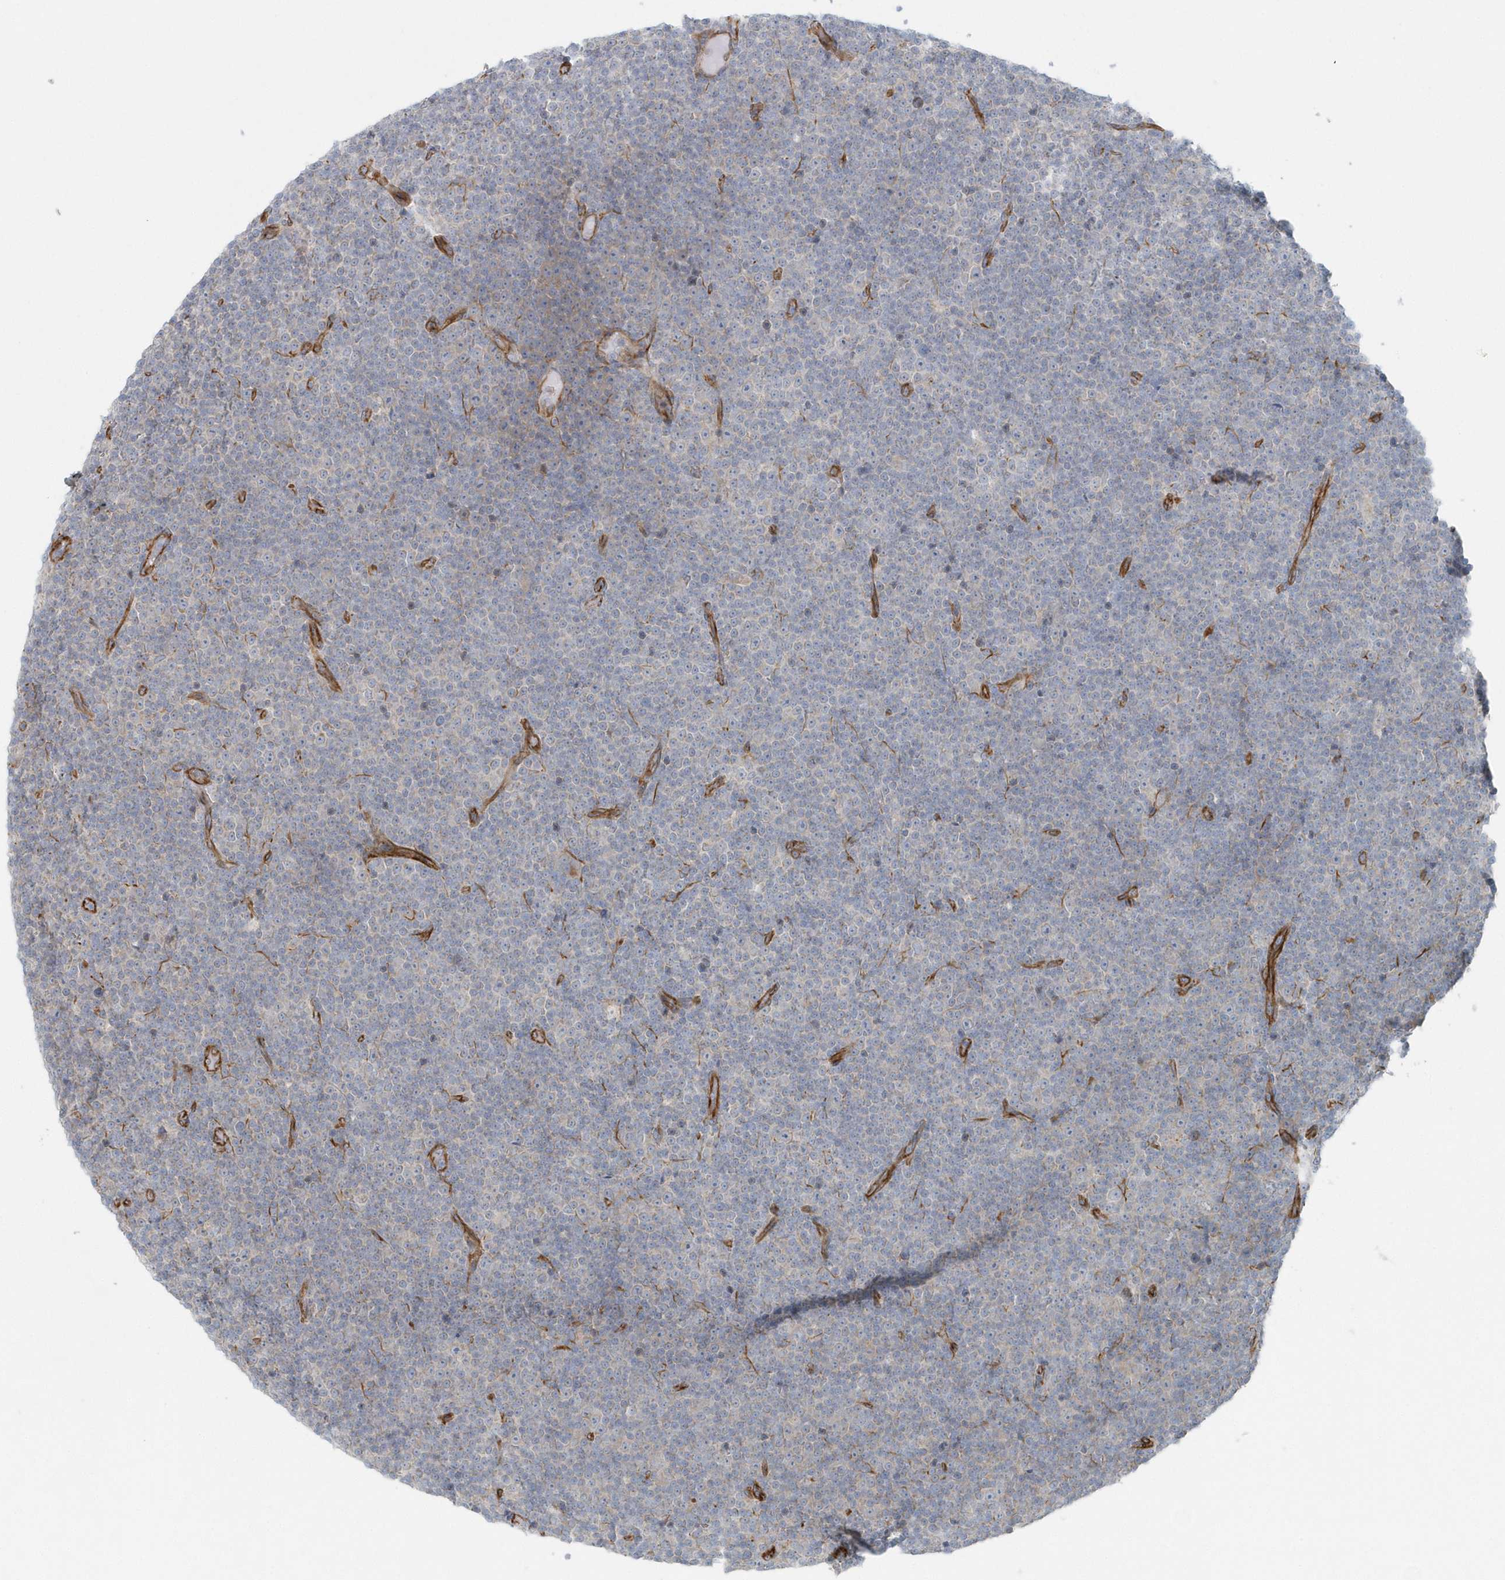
{"staining": {"intensity": "negative", "quantity": "none", "location": "none"}, "tissue": "lymphoma", "cell_type": "Tumor cells", "image_type": "cancer", "snomed": [{"axis": "morphology", "description": "Malignant lymphoma, non-Hodgkin's type, Low grade"}, {"axis": "topography", "description": "Lymph node"}], "caption": "DAB immunohistochemical staining of low-grade malignant lymphoma, non-Hodgkin's type shows no significant positivity in tumor cells.", "gene": "GPR152", "patient": {"sex": "female", "age": 67}}